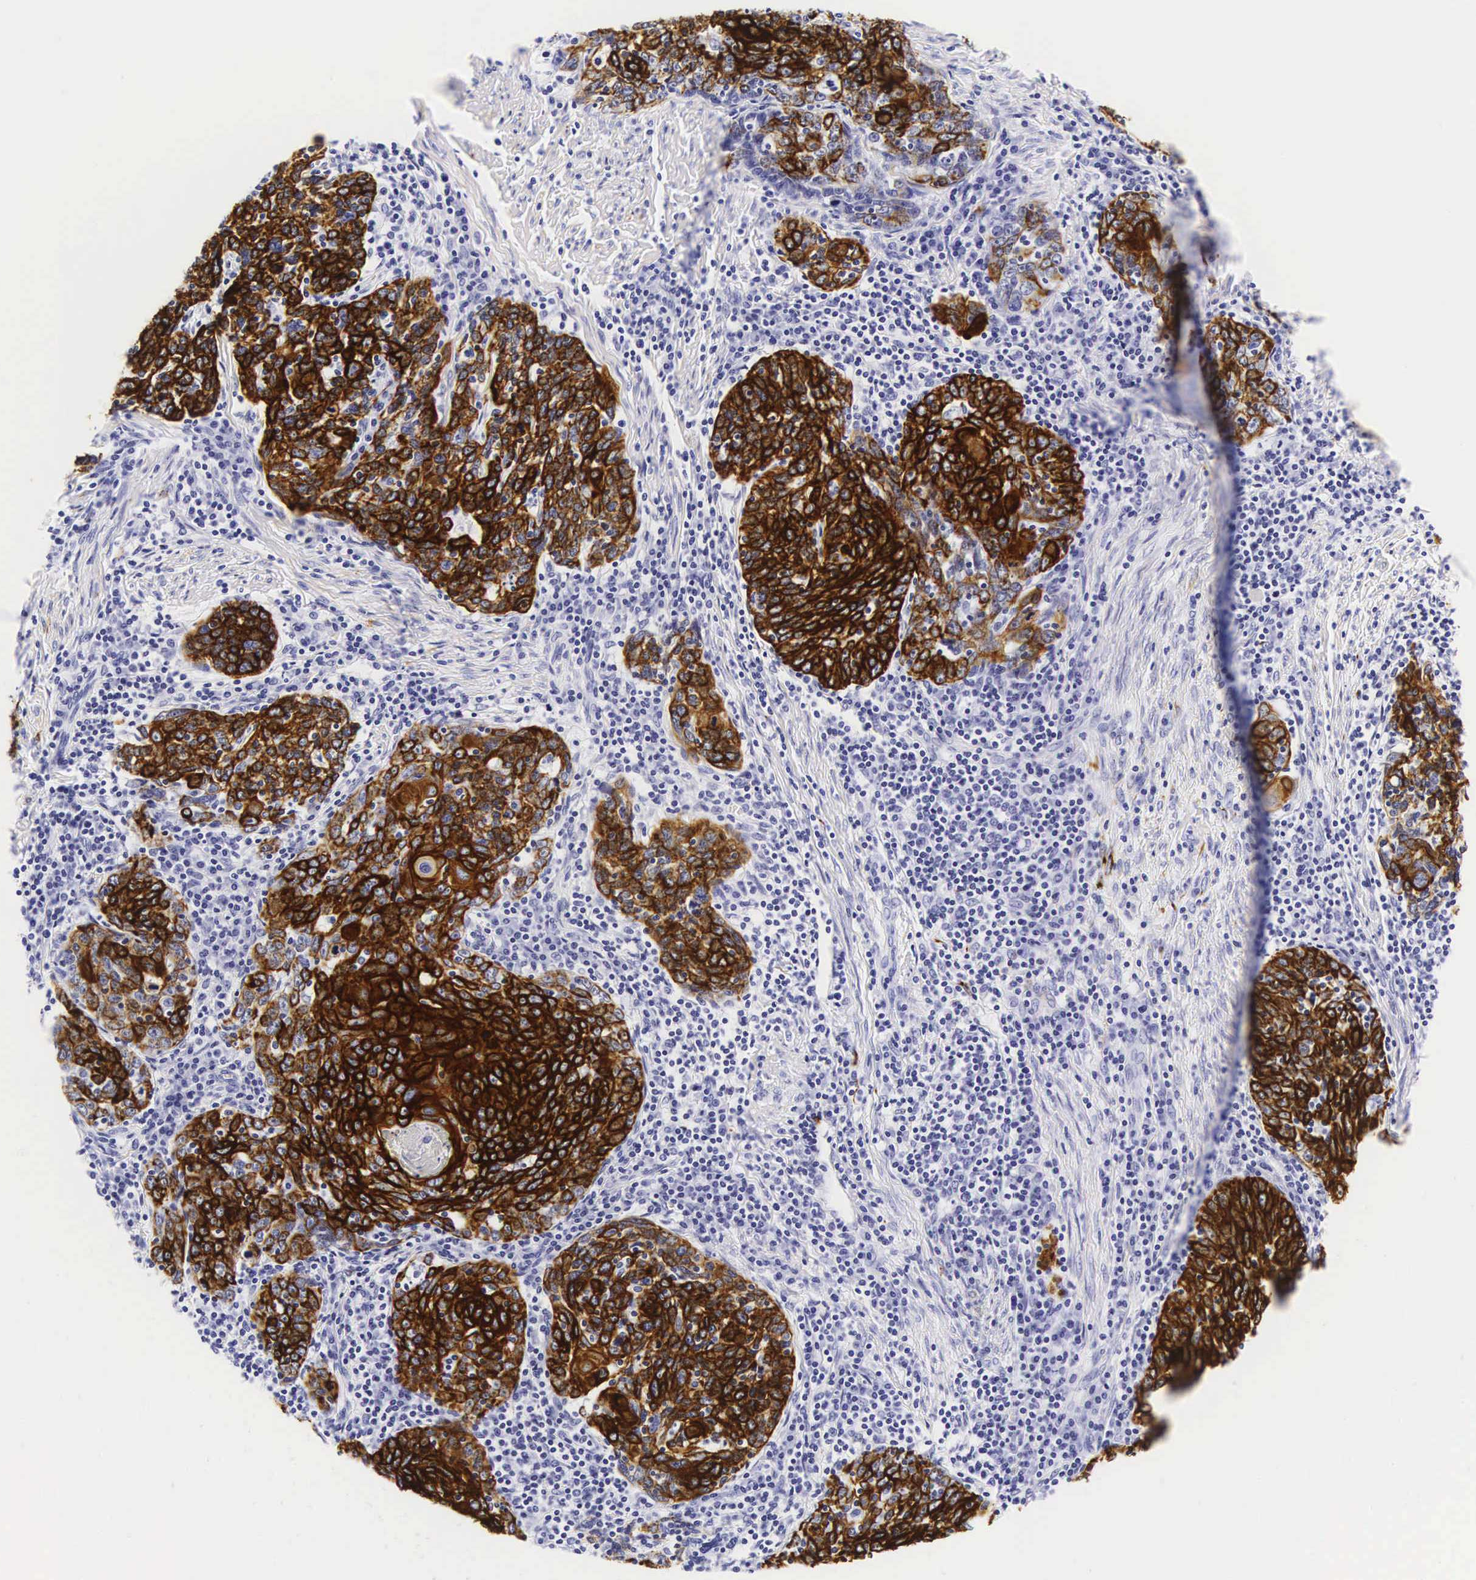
{"staining": {"intensity": "strong", "quantity": ">75%", "location": "cytoplasmic/membranous"}, "tissue": "cervical cancer", "cell_type": "Tumor cells", "image_type": "cancer", "snomed": [{"axis": "morphology", "description": "Squamous cell carcinoma, NOS"}, {"axis": "topography", "description": "Cervix"}], "caption": "This is an image of immunohistochemistry staining of squamous cell carcinoma (cervical), which shows strong positivity in the cytoplasmic/membranous of tumor cells.", "gene": "KRT18", "patient": {"sex": "female", "age": 41}}